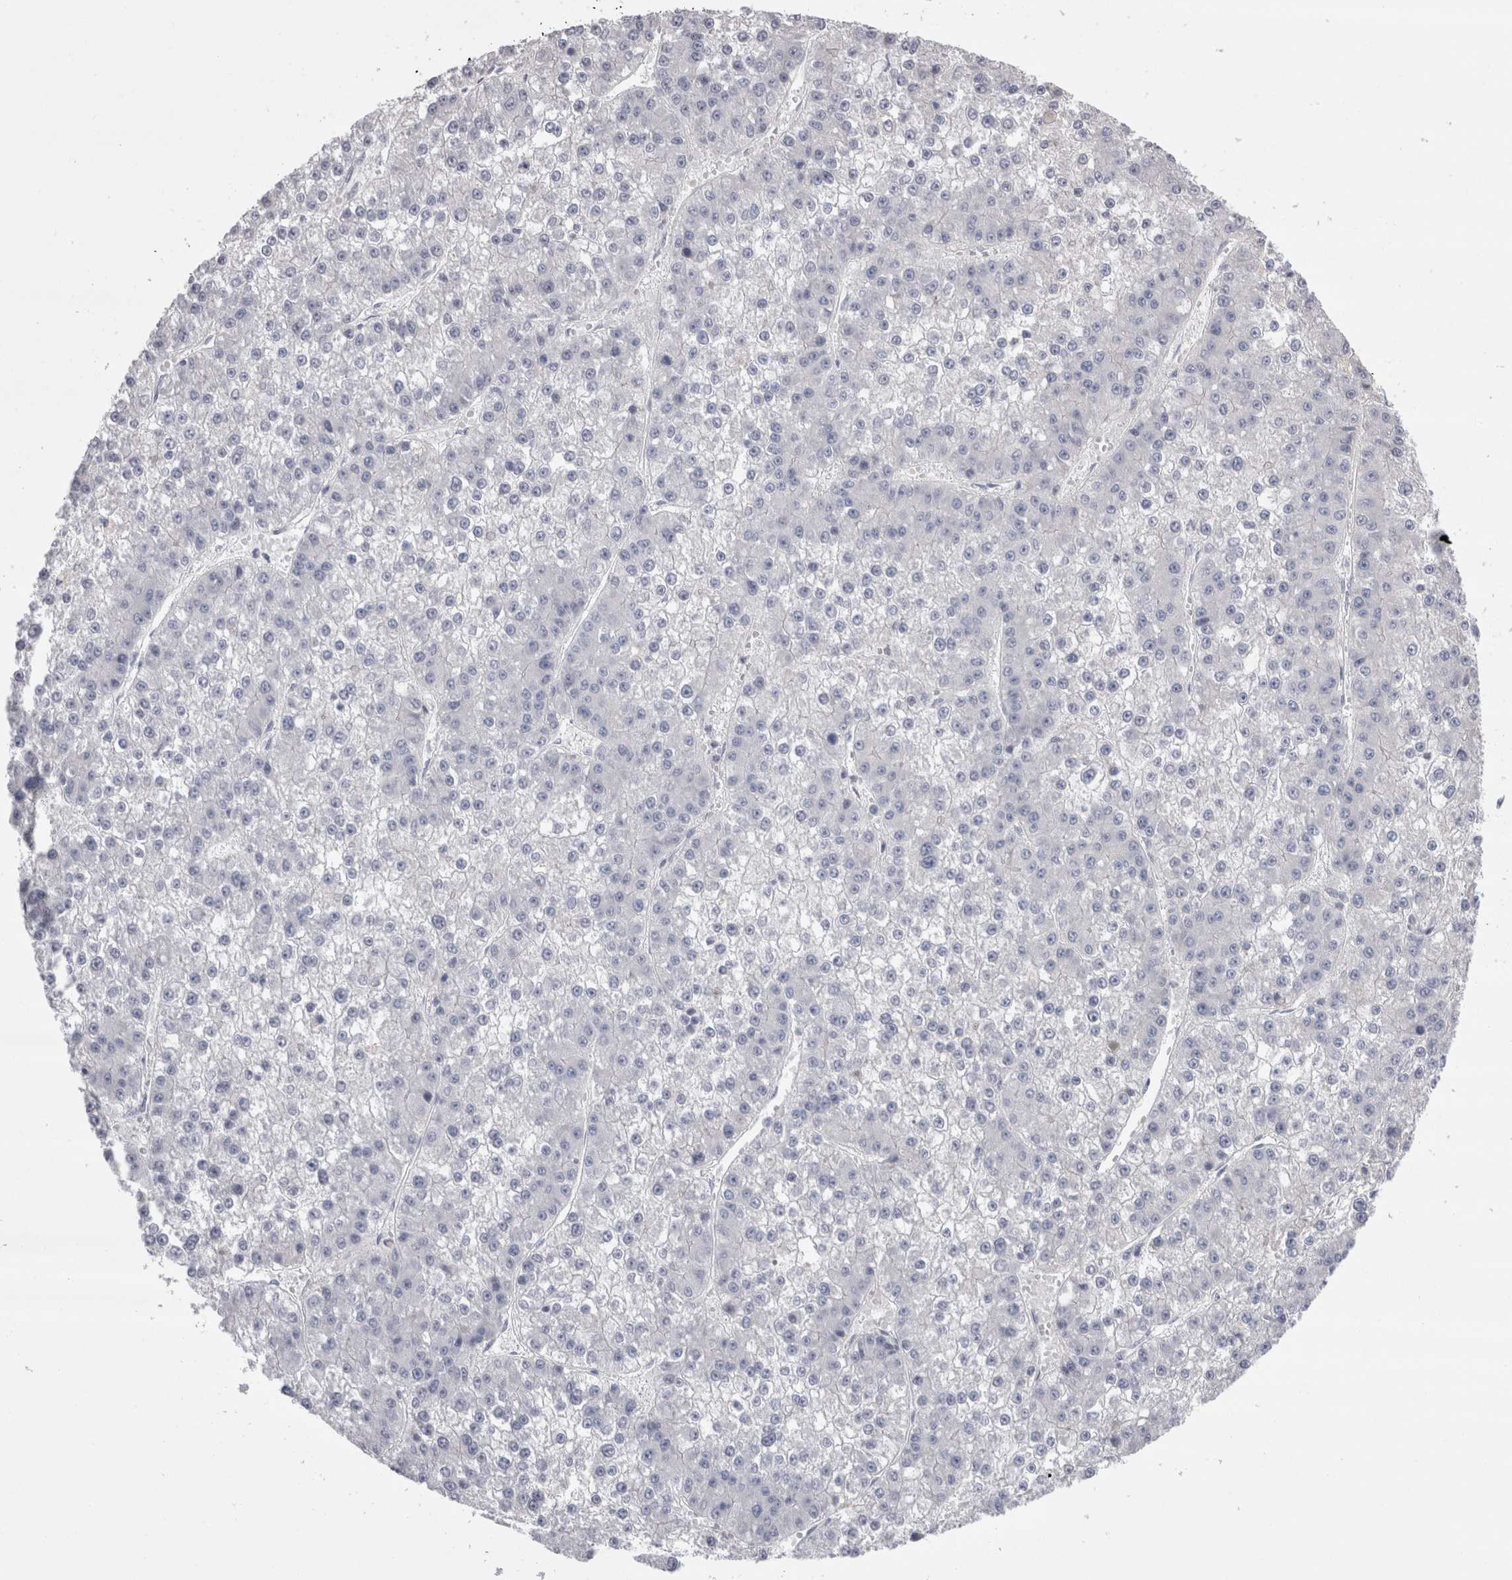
{"staining": {"intensity": "negative", "quantity": "none", "location": "none"}, "tissue": "liver cancer", "cell_type": "Tumor cells", "image_type": "cancer", "snomed": [{"axis": "morphology", "description": "Carcinoma, Hepatocellular, NOS"}, {"axis": "topography", "description": "Liver"}], "caption": "A micrograph of human liver cancer is negative for staining in tumor cells. (DAB (3,3'-diaminobenzidine) immunohistochemistry (IHC) with hematoxylin counter stain).", "gene": "REG1A", "patient": {"sex": "female", "age": 73}}